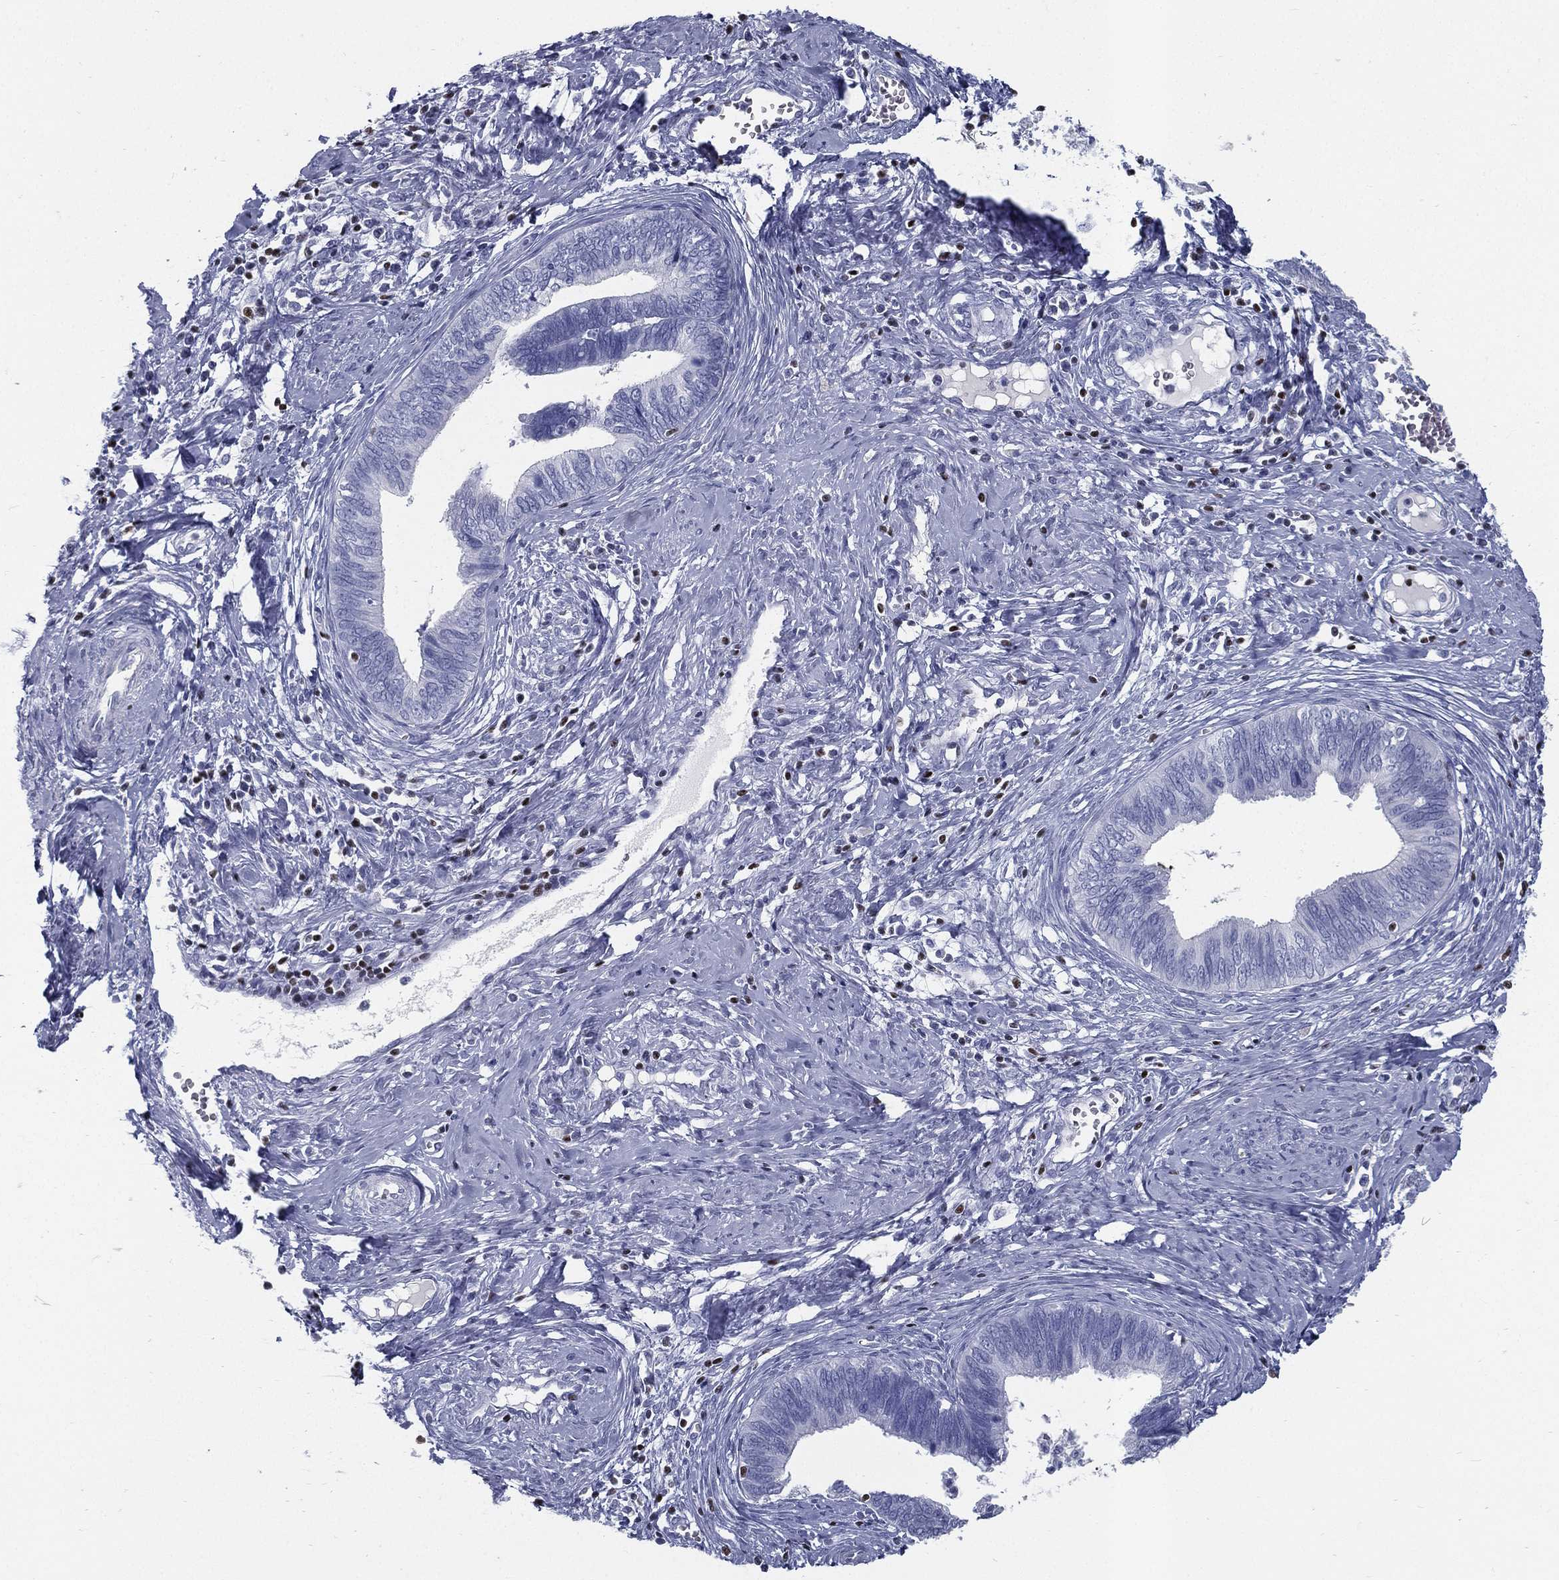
{"staining": {"intensity": "negative", "quantity": "none", "location": "none"}, "tissue": "cervical cancer", "cell_type": "Tumor cells", "image_type": "cancer", "snomed": [{"axis": "morphology", "description": "Adenocarcinoma, NOS"}, {"axis": "topography", "description": "Cervix"}], "caption": "An IHC micrograph of cervical cancer (adenocarcinoma) is shown. There is no staining in tumor cells of cervical cancer (adenocarcinoma).", "gene": "PYHIN1", "patient": {"sex": "female", "age": 42}}